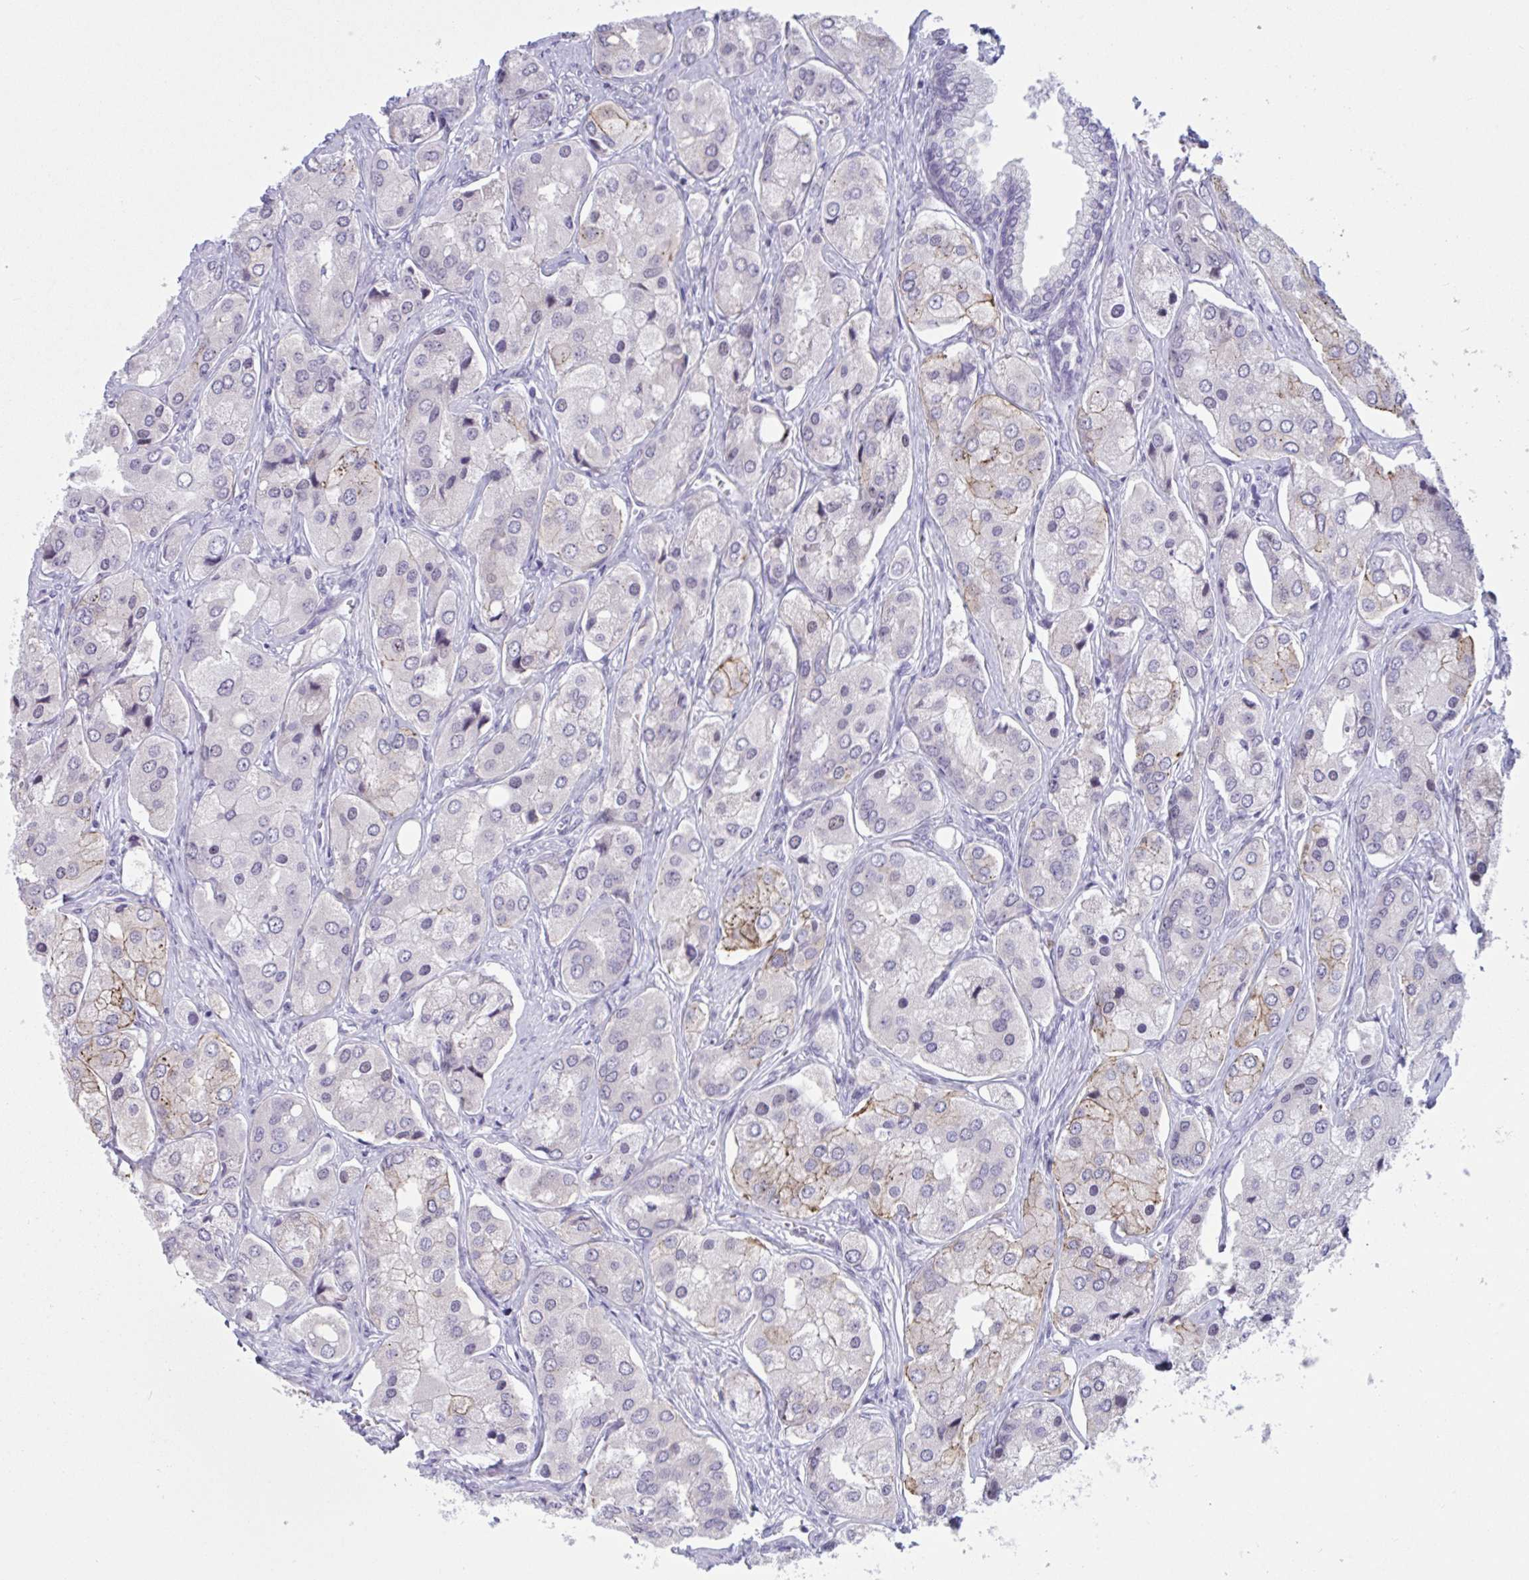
{"staining": {"intensity": "moderate", "quantity": "<25%", "location": "cytoplasmic/membranous"}, "tissue": "prostate cancer", "cell_type": "Tumor cells", "image_type": "cancer", "snomed": [{"axis": "morphology", "description": "Adenocarcinoma, Low grade"}, {"axis": "topography", "description": "Prostate"}], "caption": "Immunohistochemistry of prostate cancer demonstrates low levels of moderate cytoplasmic/membranous expression in approximately <25% of tumor cells.", "gene": "WNT9B", "patient": {"sex": "male", "age": 69}}